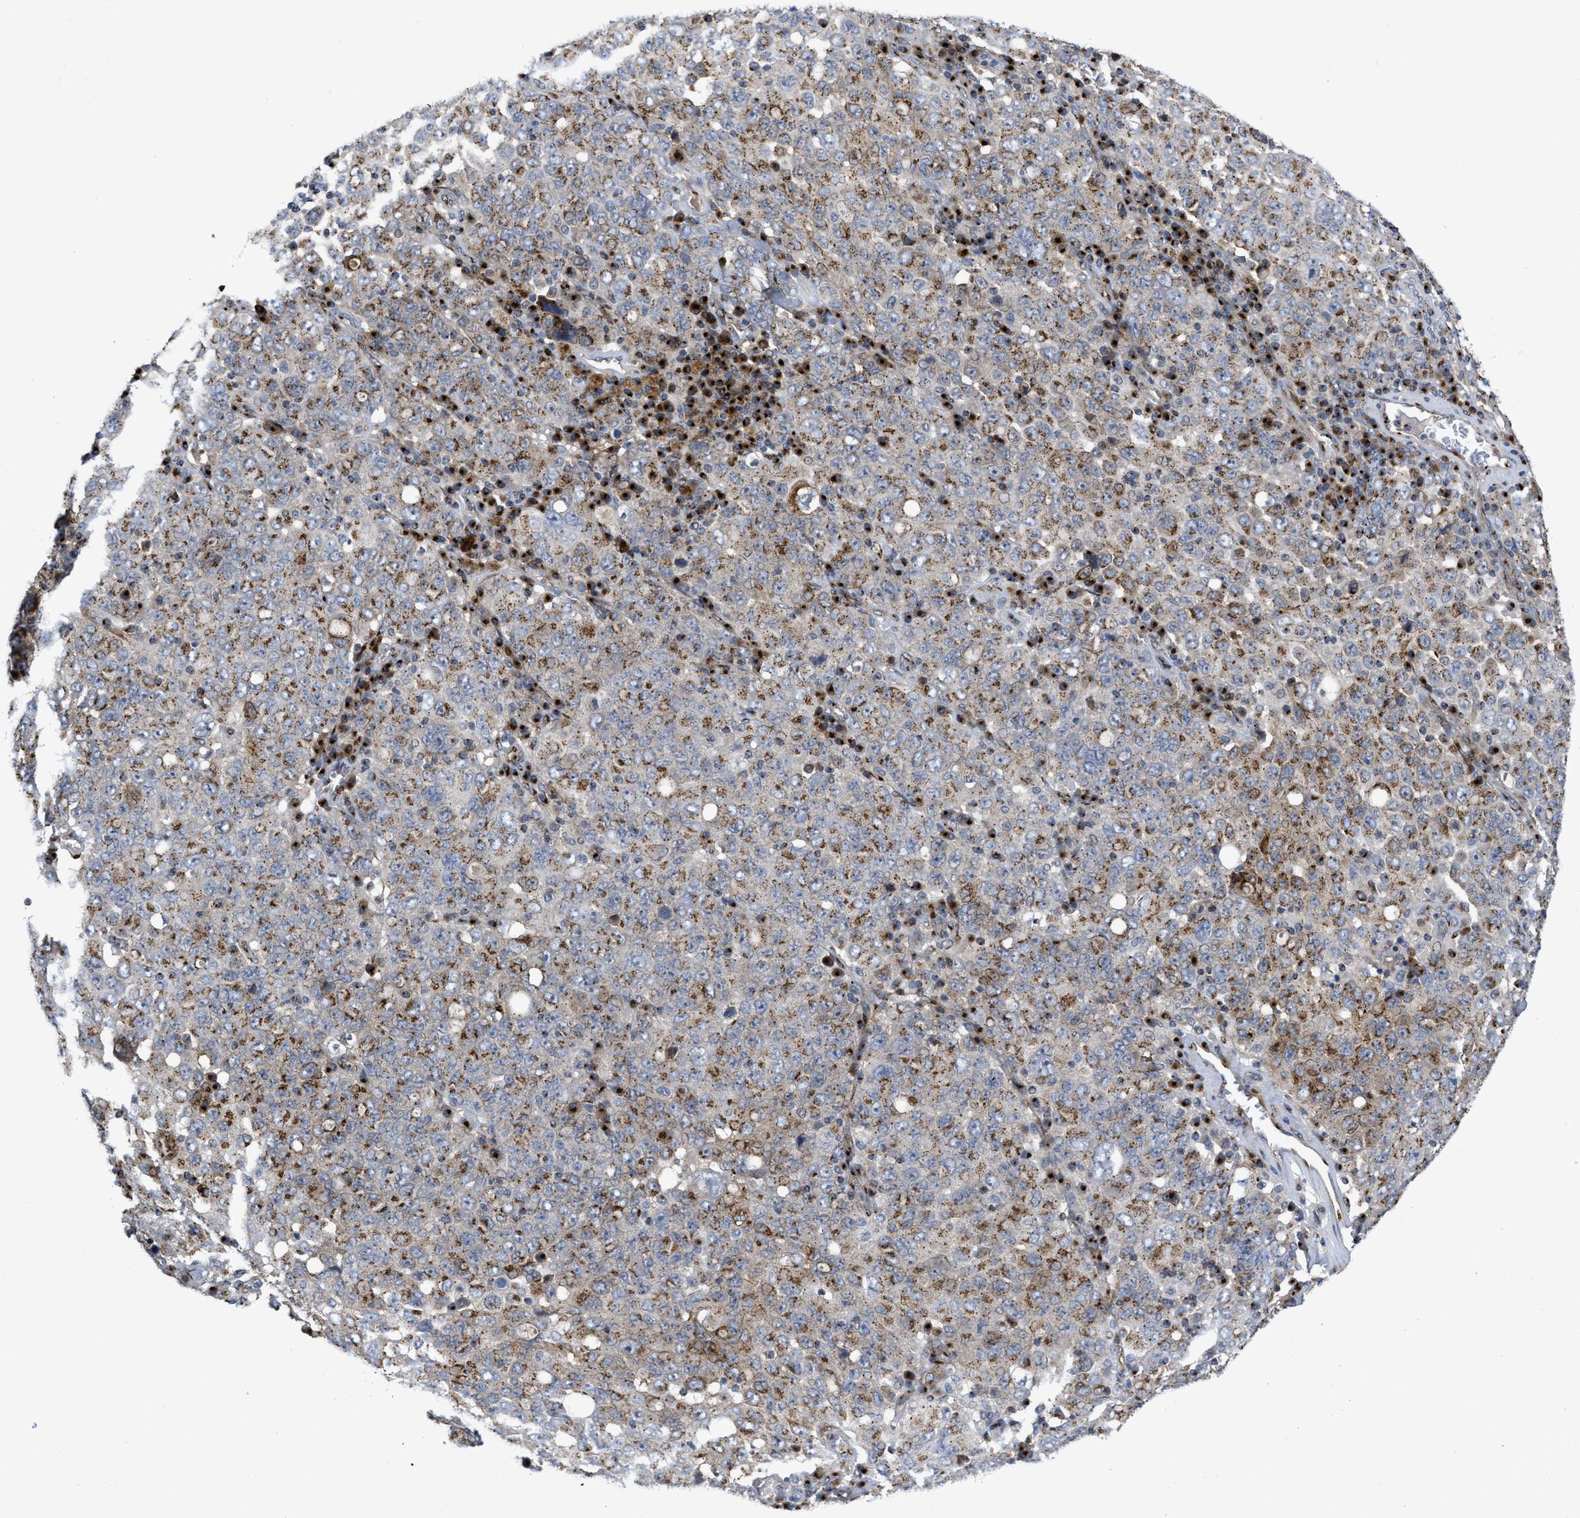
{"staining": {"intensity": "moderate", "quantity": "25%-75%", "location": "cytoplasmic/membranous"}, "tissue": "ovarian cancer", "cell_type": "Tumor cells", "image_type": "cancer", "snomed": [{"axis": "morphology", "description": "Carcinoma, endometroid"}, {"axis": "topography", "description": "Ovary"}], "caption": "IHC of endometroid carcinoma (ovarian) displays medium levels of moderate cytoplasmic/membranous expression in about 25%-75% of tumor cells. (Brightfield microscopy of DAB IHC at high magnification).", "gene": "ZNF70", "patient": {"sex": "female", "age": 62}}